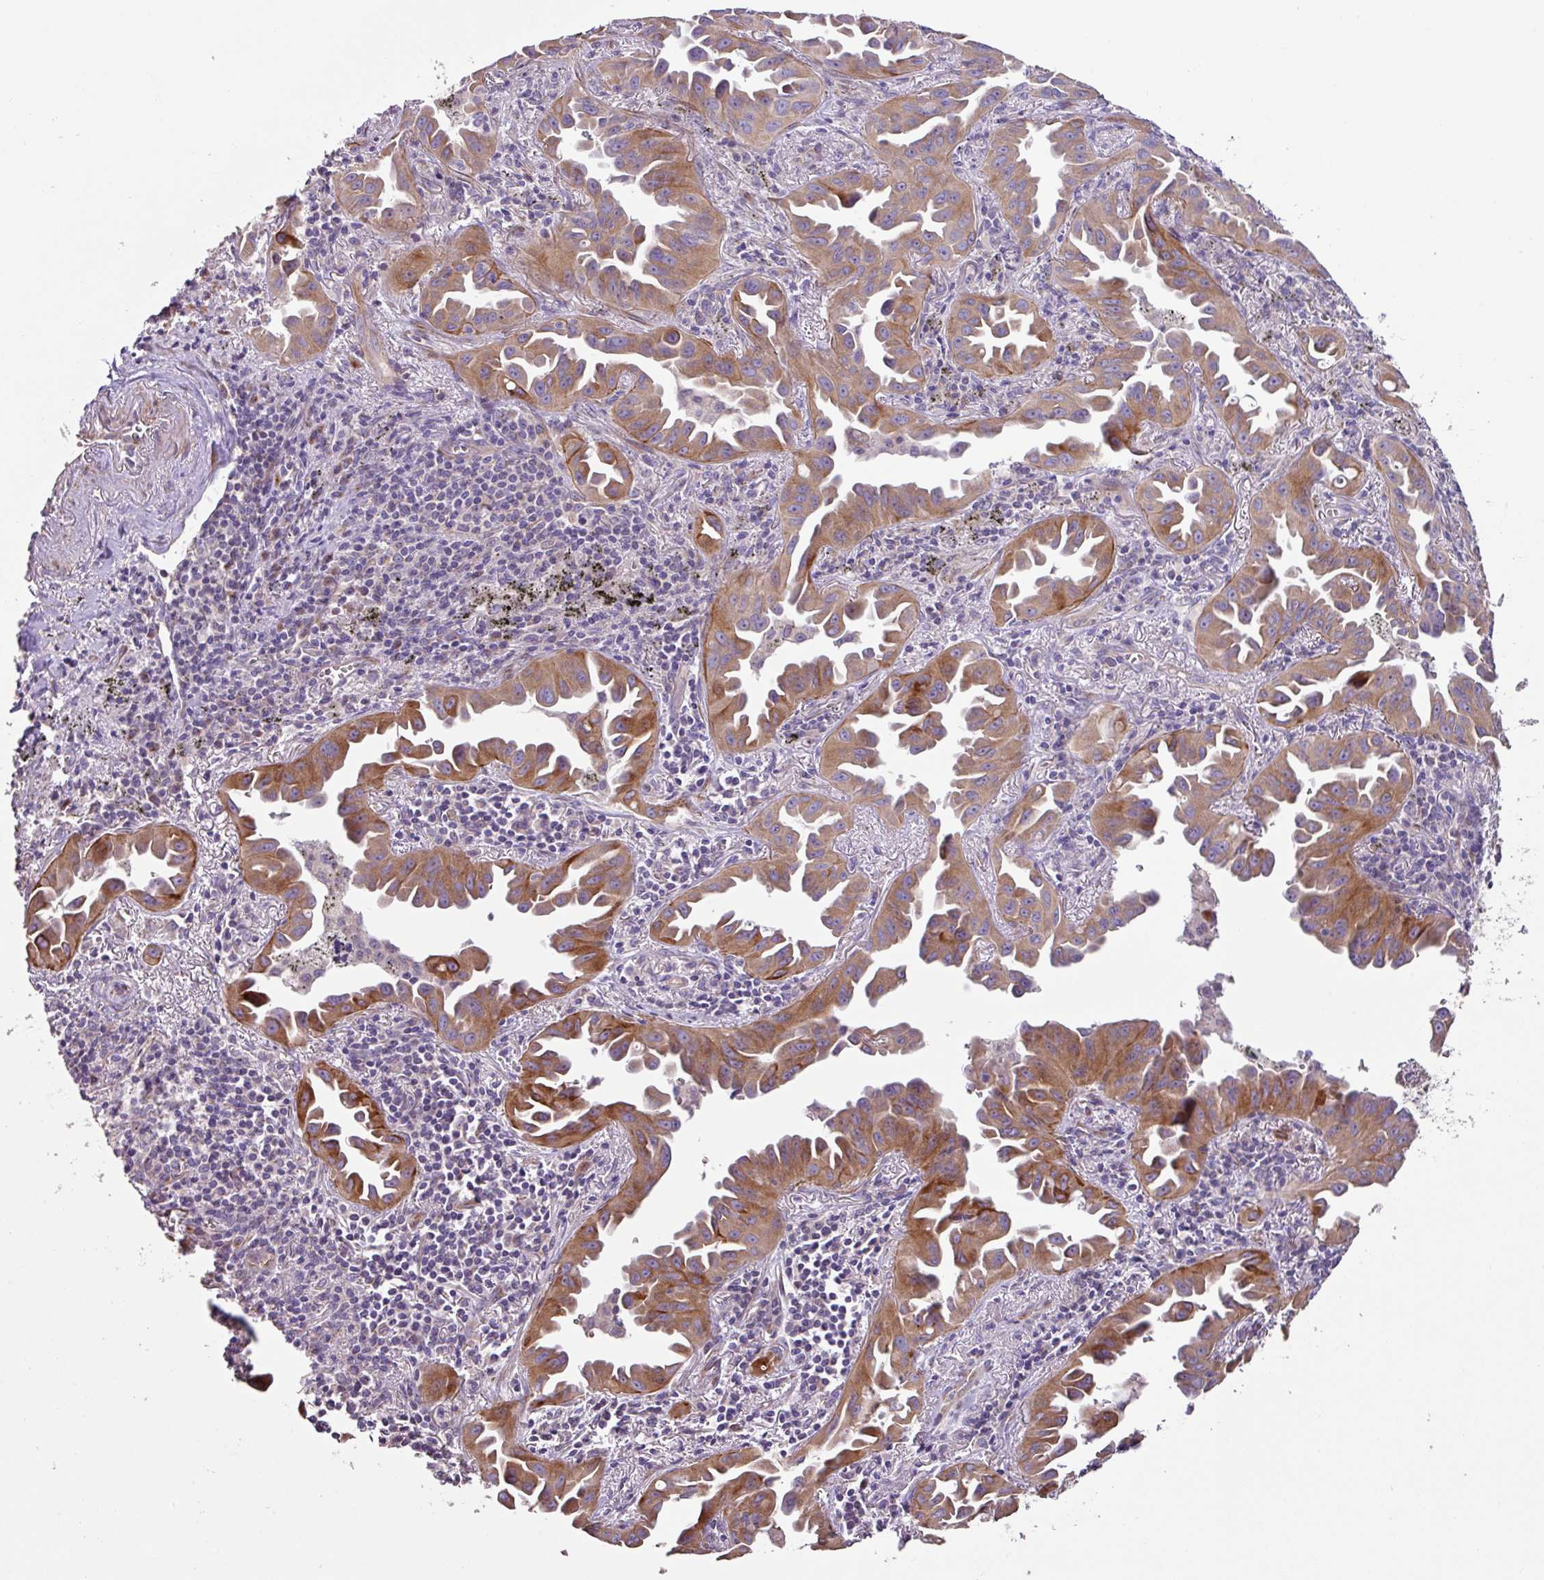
{"staining": {"intensity": "moderate", "quantity": ">75%", "location": "cytoplasmic/membranous"}, "tissue": "lung cancer", "cell_type": "Tumor cells", "image_type": "cancer", "snomed": [{"axis": "morphology", "description": "Adenocarcinoma, NOS"}, {"axis": "topography", "description": "Lung"}], "caption": "Tumor cells display medium levels of moderate cytoplasmic/membranous positivity in approximately >75% of cells in lung adenocarcinoma. Immunohistochemistry stains the protein of interest in brown and the nuclei are stained blue.", "gene": "MRRF", "patient": {"sex": "male", "age": 68}}